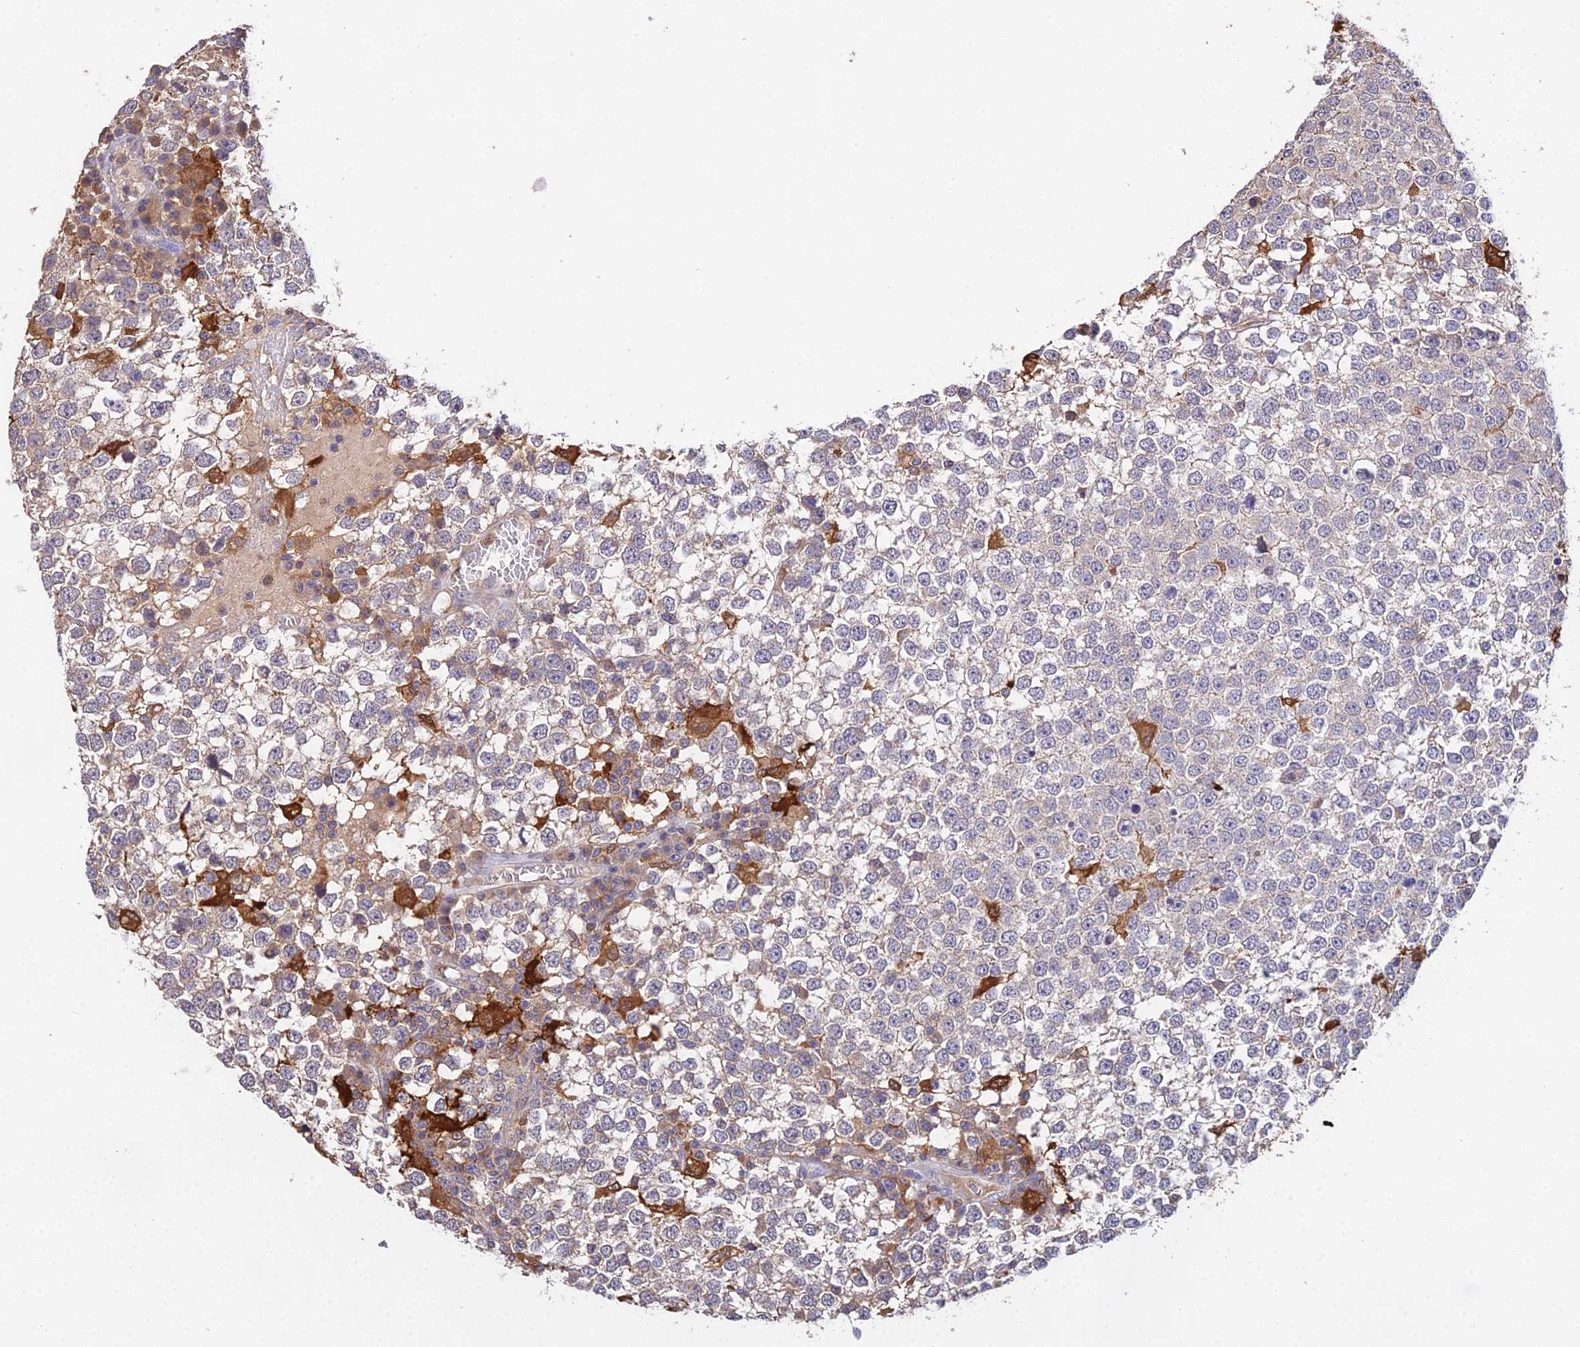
{"staining": {"intensity": "negative", "quantity": "none", "location": "none"}, "tissue": "testis cancer", "cell_type": "Tumor cells", "image_type": "cancer", "snomed": [{"axis": "morphology", "description": "Seminoma, NOS"}, {"axis": "topography", "description": "Testis"}], "caption": "Tumor cells show no significant expression in testis seminoma. (DAB IHC visualized using brightfield microscopy, high magnification).", "gene": "FBP1", "patient": {"sex": "male", "age": 65}}